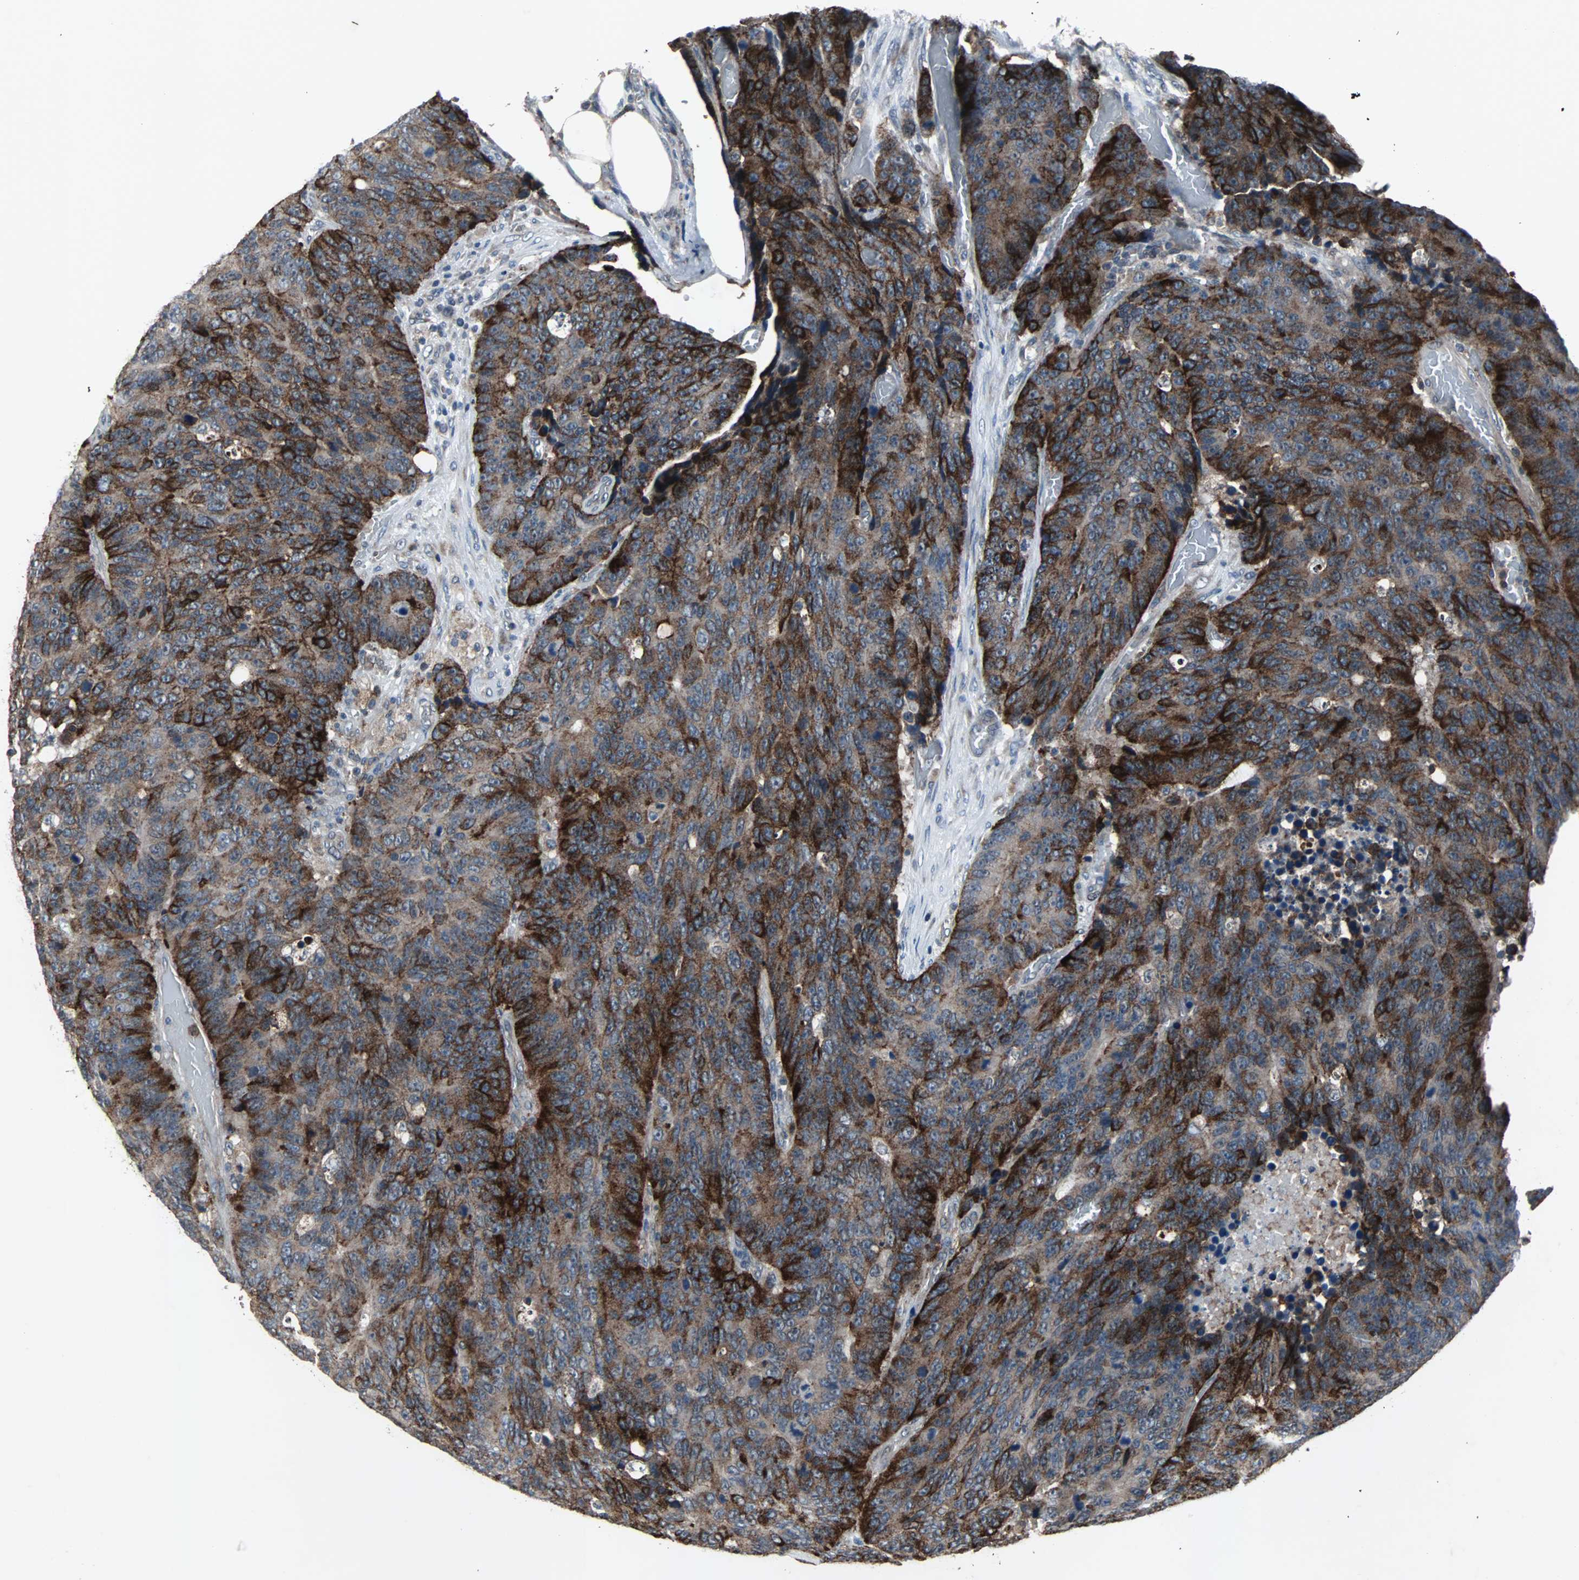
{"staining": {"intensity": "strong", "quantity": "25%-75%", "location": "cytoplasmic/membranous"}, "tissue": "colorectal cancer", "cell_type": "Tumor cells", "image_type": "cancer", "snomed": [{"axis": "morphology", "description": "Adenocarcinoma, NOS"}, {"axis": "topography", "description": "Colon"}], "caption": "Brown immunohistochemical staining in human colorectal adenocarcinoma exhibits strong cytoplasmic/membranous positivity in about 25%-75% of tumor cells.", "gene": "SOS1", "patient": {"sex": "female", "age": 86}}